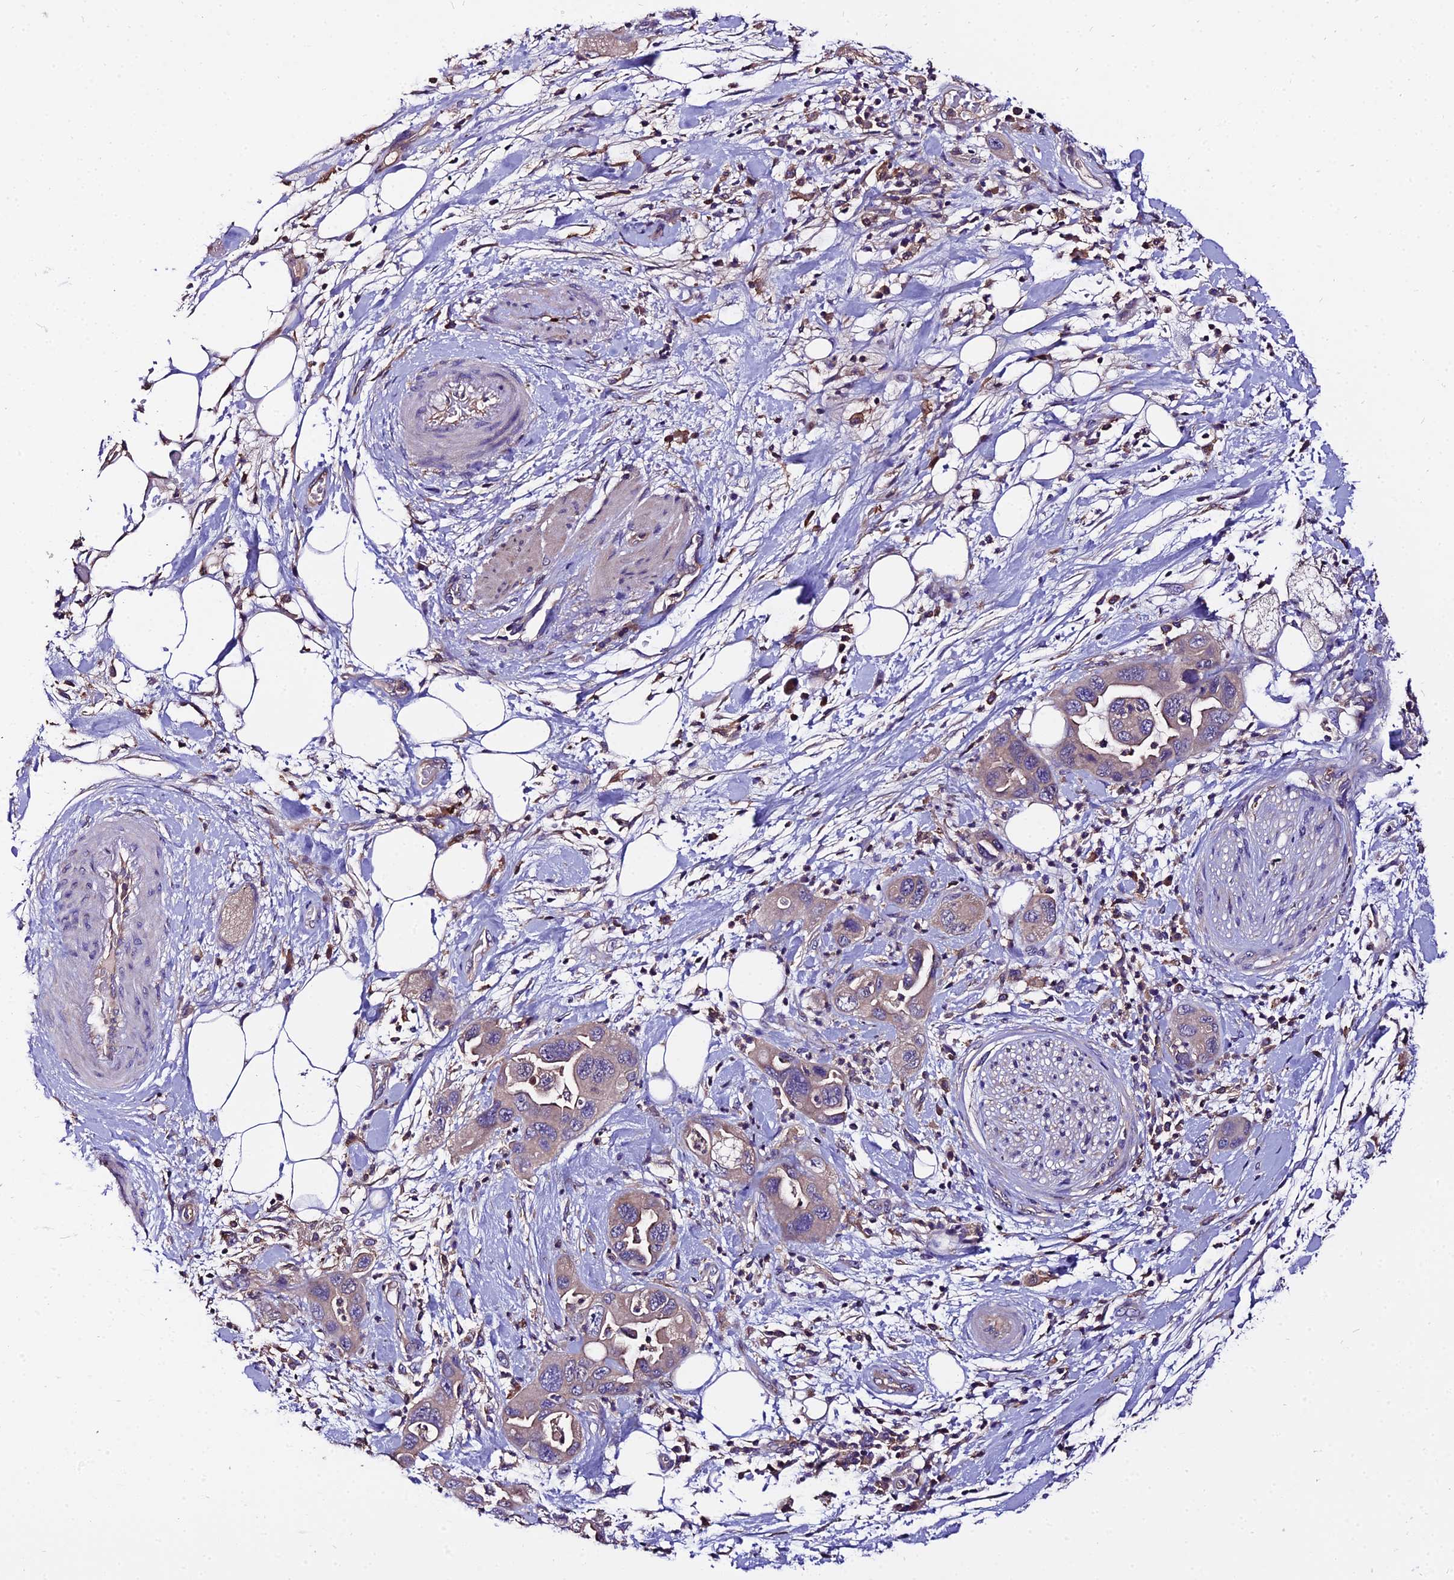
{"staining": {"intensity": "weak", "quantity": "<25%", "location": "cytoplasmic/membranous"}, "tissue": "pancreatic cancer", "cell_type": "Tumor cells", "image_type": "cancer", "snomed": [{"axis": "morphology", "description": "Adenocarcinoma, NOS"}, {"axis": "topography", "description": "Pancreas"}], "caption": "This micrograph is of pancreatic adenocarcinoma stained with immunohistochemistry to label a protein in brown with the nuclei are counter-stained blue. There is no expression in tumor cells.", "gene": "C2orf69", "patient": {"sex": "female", "age": 71}}